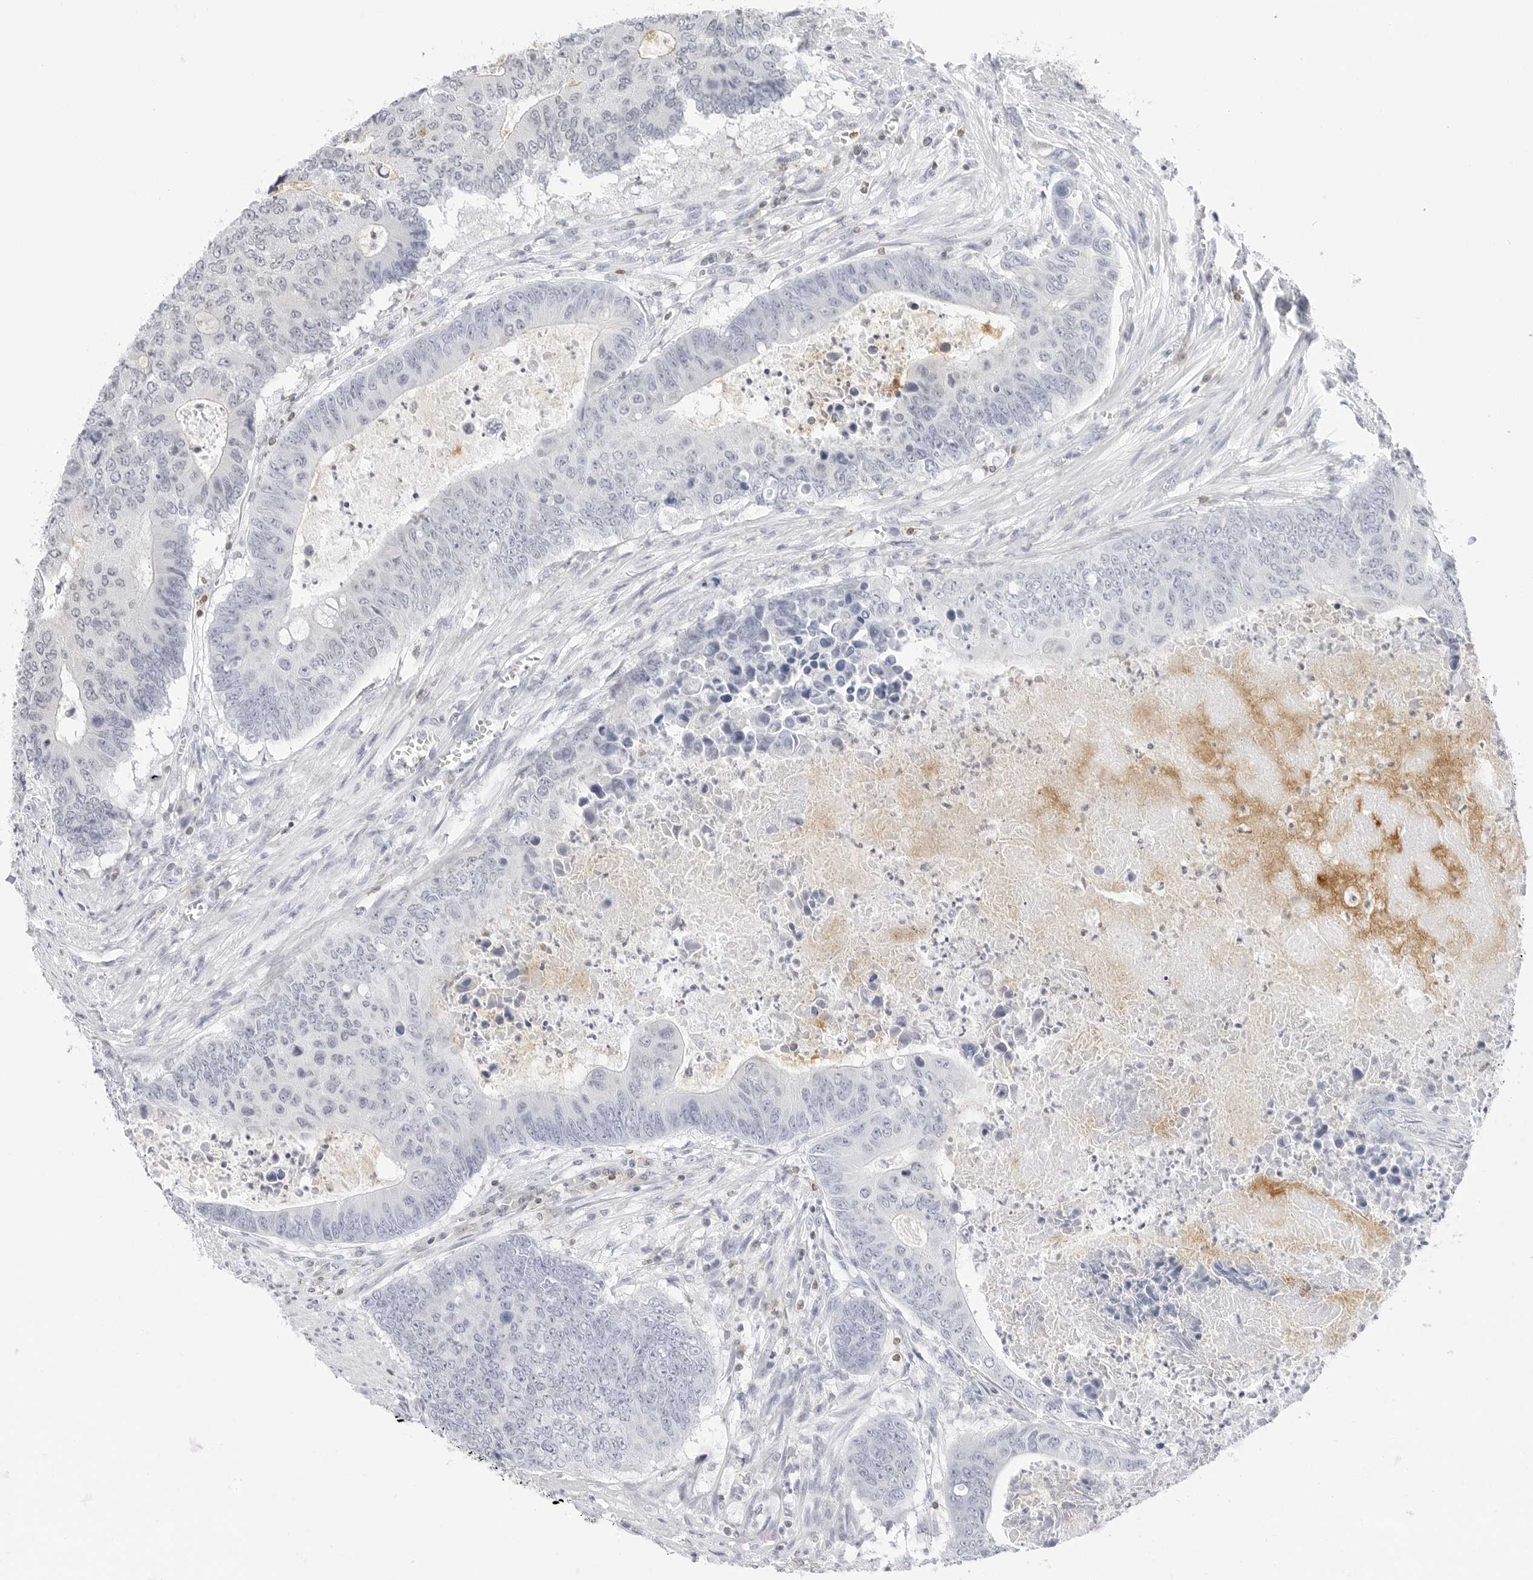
{"staining": {"intensity": "negative", "quantity": "none", "location": "none"}, "tissue": "colorectal cancer", "cell_type": "Tumor cells", "image_type": "cancer", "snomed": [{"axis": "morphology", "description": "Adenocarcinoma, NOS"}, {"axis": "topography", "description": "Colon"}], "caption": "Immunohistochemistry (IHC) micrograph of human colorectal cancer (adenocarcinoma) stained for a protein (brown), which displays no expression in tumor cells.", "gene": "SLC9A3R1", "patient": {"sex": "male", "age": 87}}